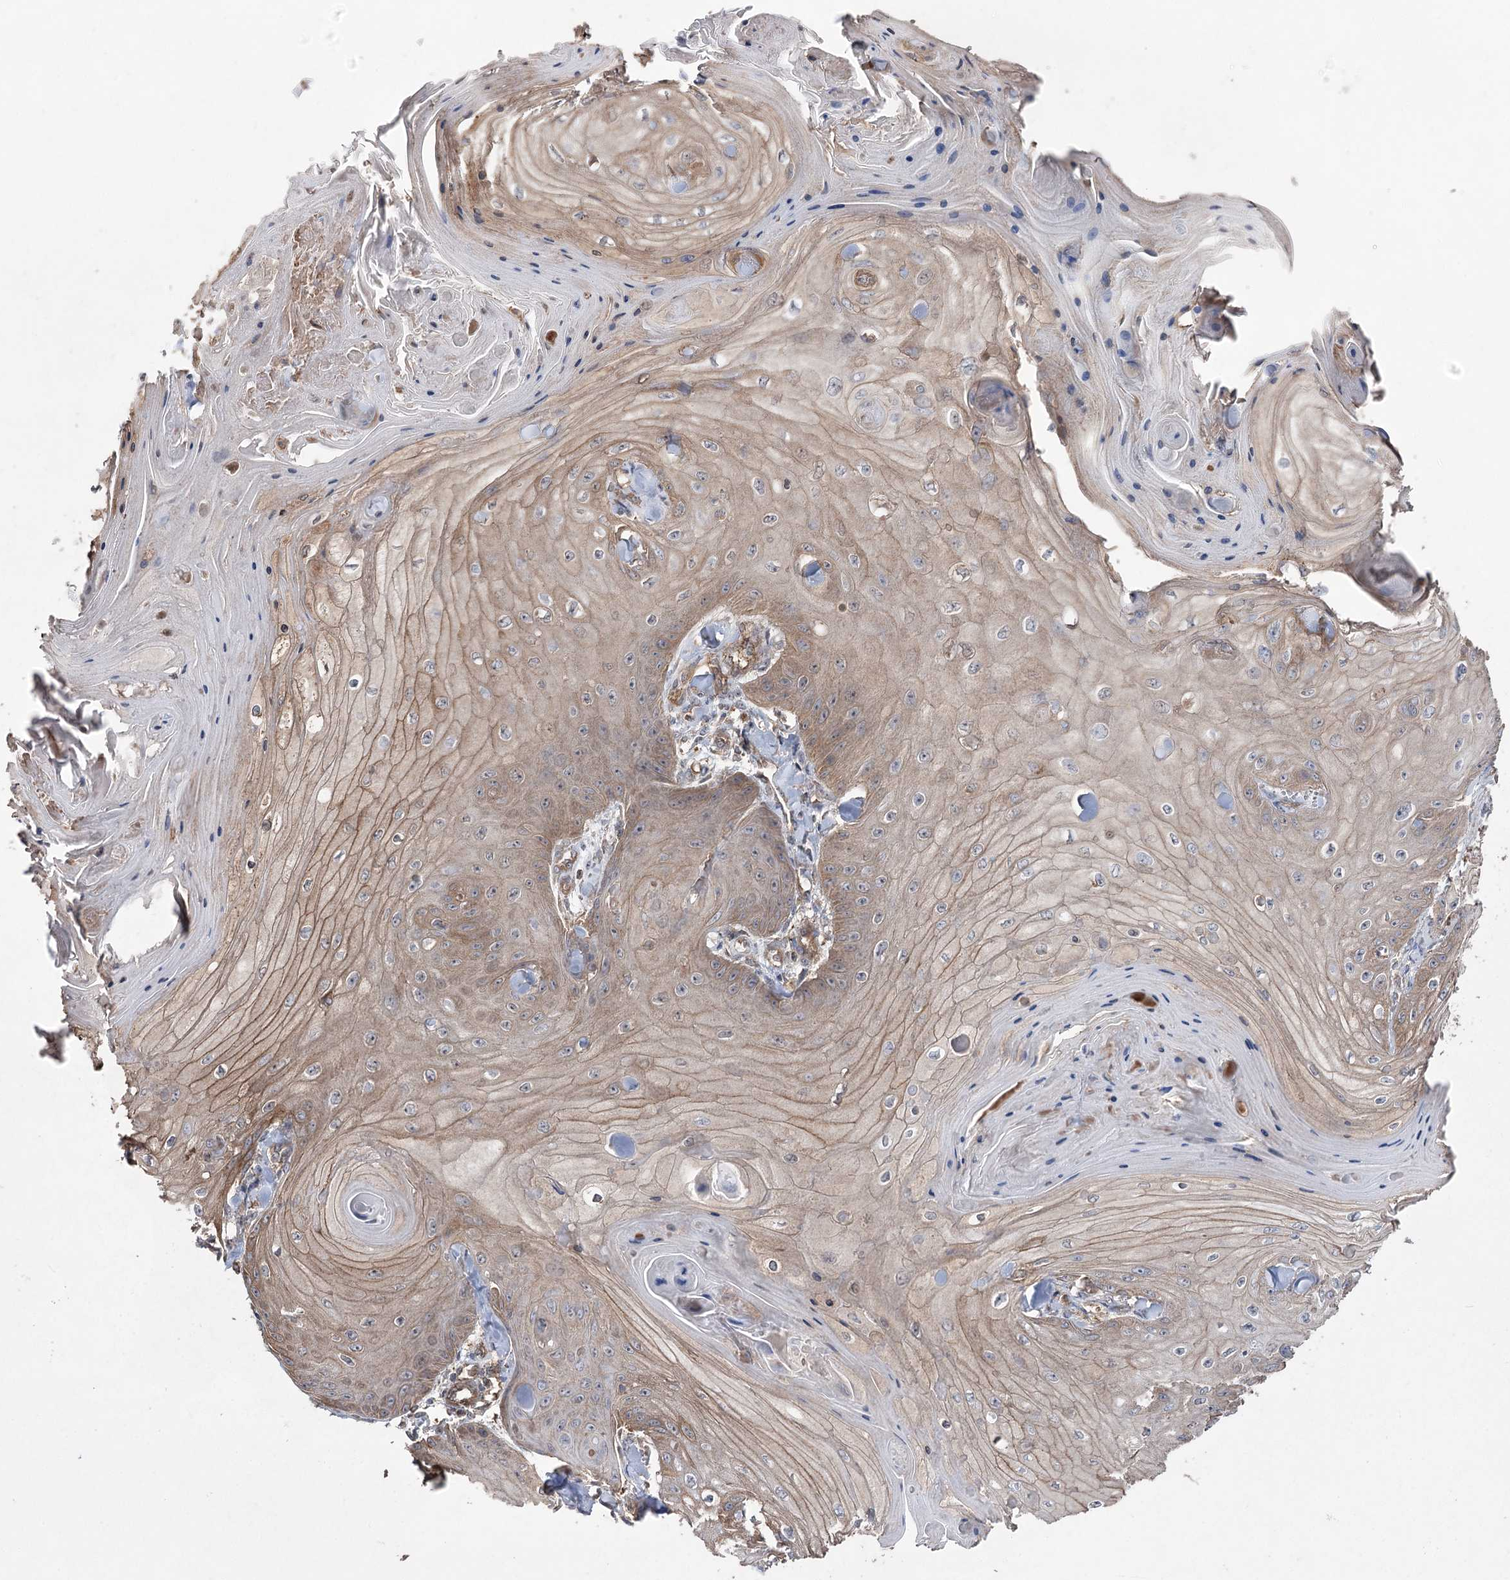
{"staining": {"intensity": "weak", "quantity": ">75%", "location": "cytoplasmic/membranous"}, "tissue": "skin cancer", "cell_type": "Tumor cells", "image_type": "cancer", "snomed": [{"axis": "morphology", "description": "Squamous cell carcinoma, NOS"}, {"axis": "topography", "description": "Skin"}], "caption": "Protein expression analysis of skin cancer (squamous cell carcinoma) reveals weak cytoplasmic/membranous expression in approximately >75% of tumor cells.", "gene": "LARS2", "patient": {"sex": "male", "age": 74}}